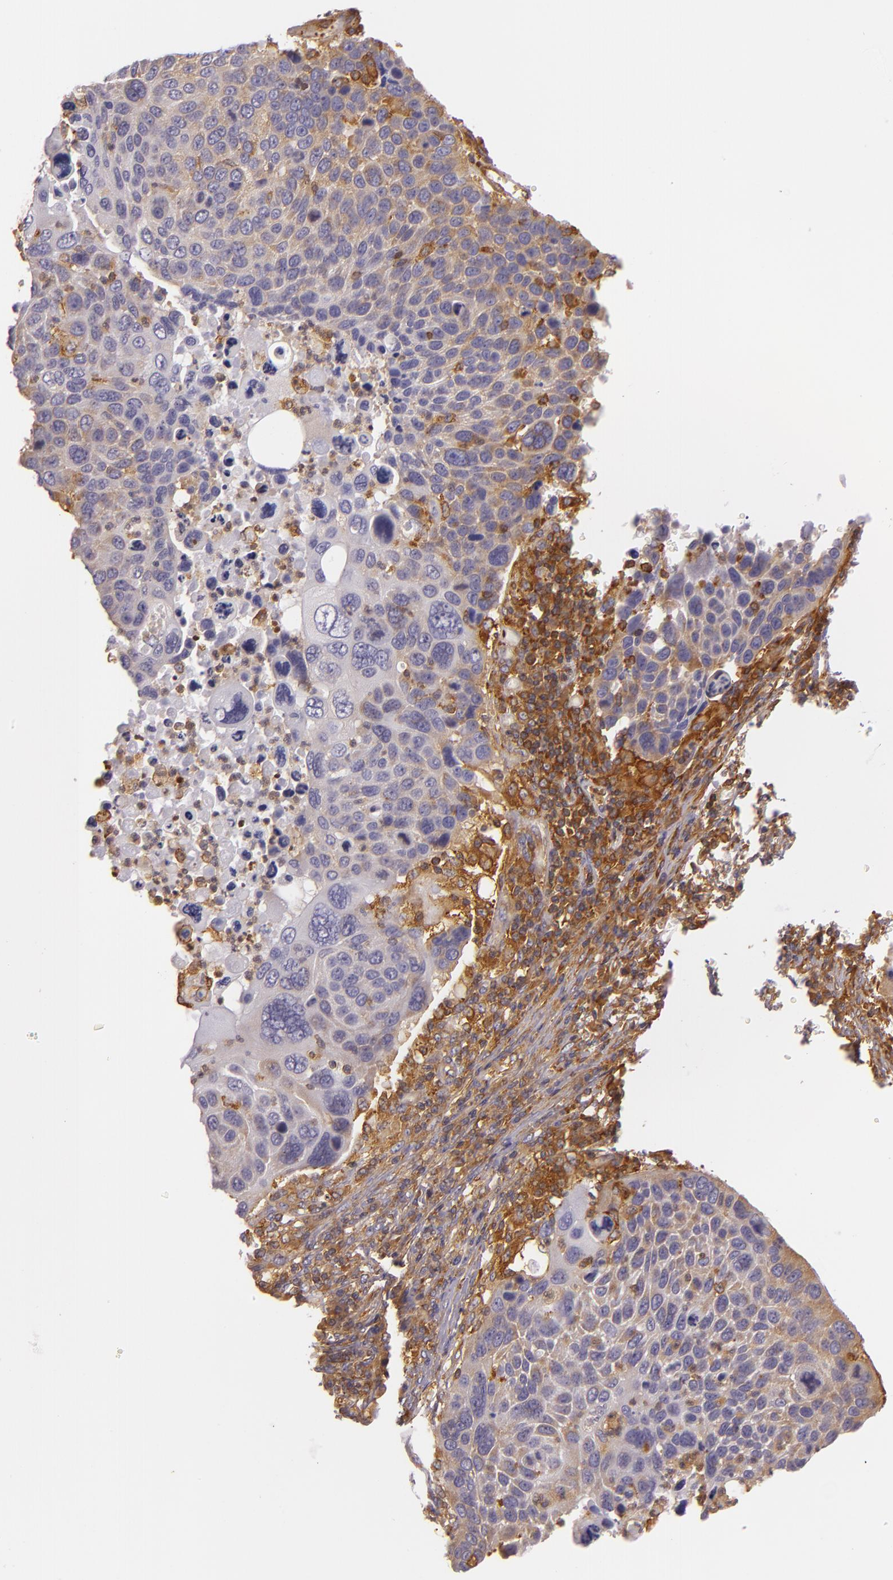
{"staining": {"intensity": "weak", "quantity": "<25%", "location": "cytoplasmic/membranous"}, "tissue": "lung cancer", "cell_type": "Tumor cells", "image_type": "cancer", "snomed": [{"axis": "morphology", "description": "Squamous cell carcinoma, NOS"}, {"axis": "topography", "description": "Lung"}], "caption": "Tumor cells are negative for protein expression in human squamous cell carcinoma (lung). Brightfield microscopy of IHC stained with DAB (brown) and hematoxylin (blue), captured at high magnification.", "gene": "TLN1", "patient": {"sex": "male", "age": 68}}